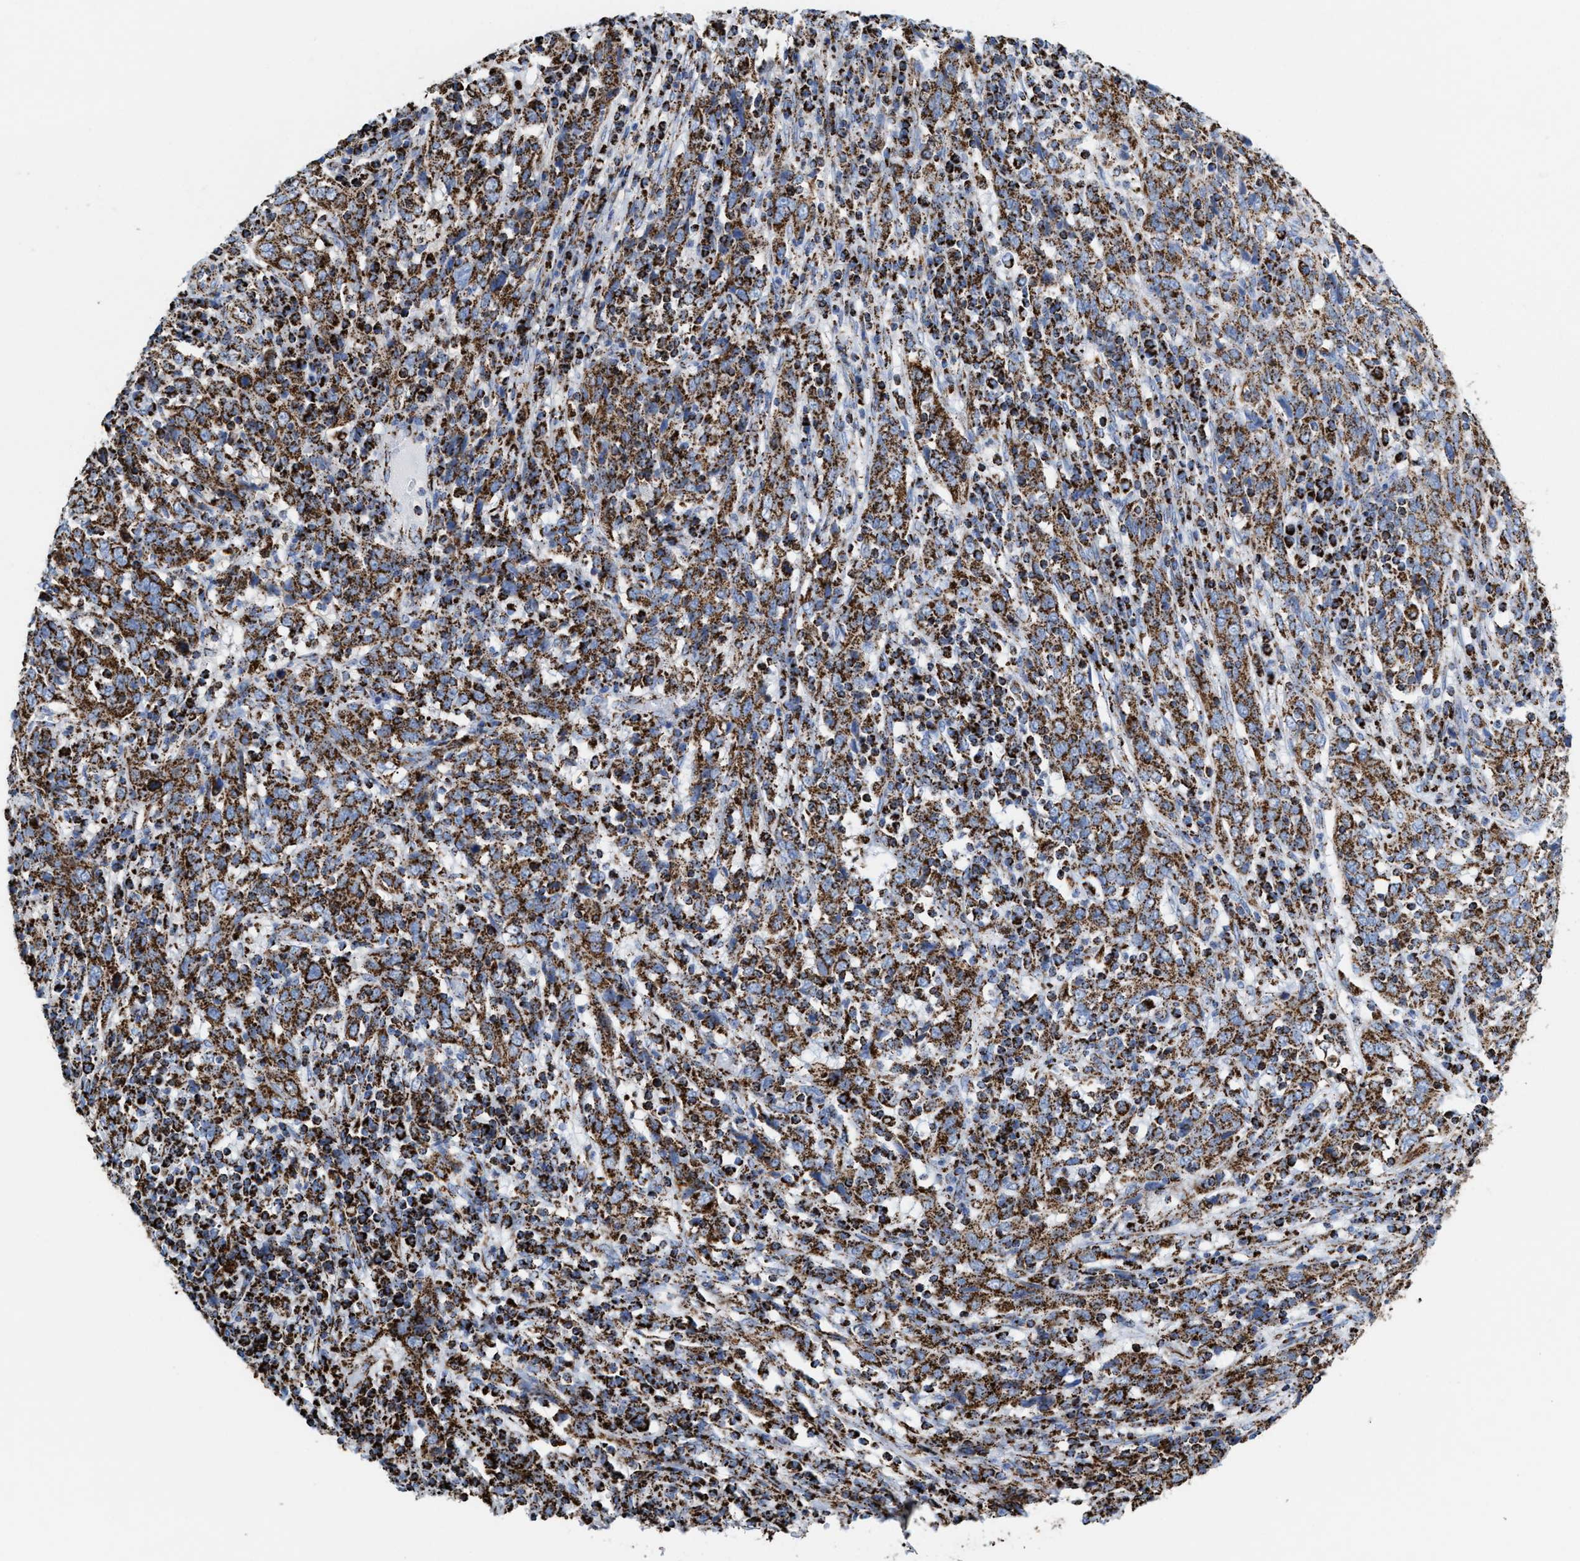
{"staining": {"intensity": "moderate", "quantity": ">75%", "location": "cytoplasmic/membranous"}, "tissue": "cervical cancer", "cell_type": "Tumor cells", "image_type": "cancer", "snomed": [{"axis": "morphology", "description": "Squamous cell carcinoma, NOS"}, {"axis": "topography", "description": "Cervix"}], "caption": "Squamous cell carcinoma (cervical) tissue reveals moderate cytoplasmic/membranous staining in approximately >75% of tumor cells, visualized by immunohistochemistry.", "gene": "ECHS1", "patient": {"sex": "female", "age": 46}}